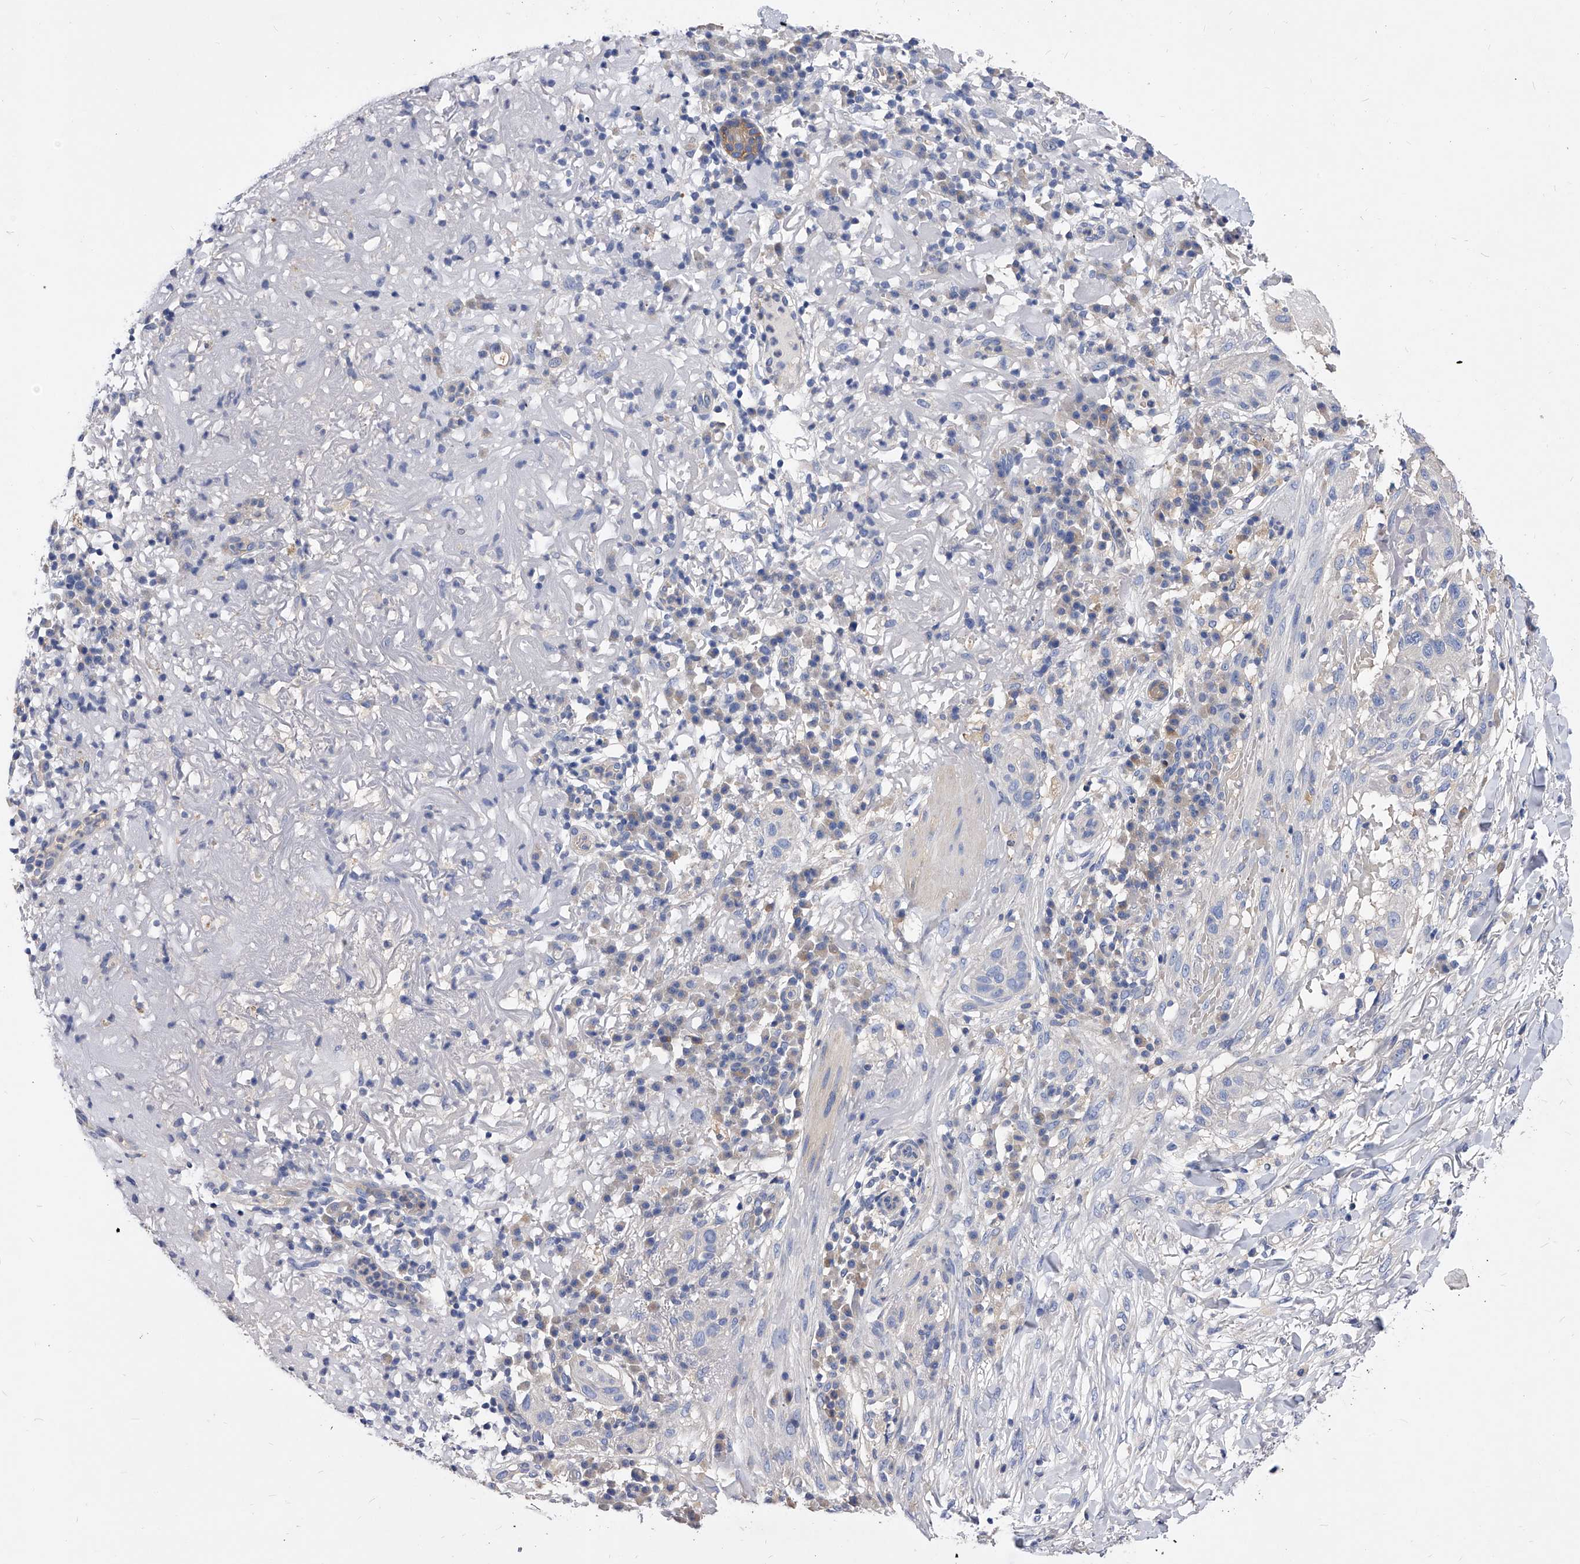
{"staining": {"intensity": "negative", "quantity": "none", "location": "none"}, "tissue": "skin cancer", "cell_type": "Tumor cells", "image_type": "cancer", "snomed": [{"axis": "morphology", "description": "Normal tissue, NOS"}, {"axis": "morphology", "description": "Squamous cell carcinoma, NOS"}, {"axis": "topography", "description": "Skin"}], "caption": "A high-resolution histopathology image shows immunohistochemistry (IHC) staining of skin cancer, which demonstrates no significant expression in tumor cells.", "gene": "APEH", "patient": {"sex": "female", "age": 96}}